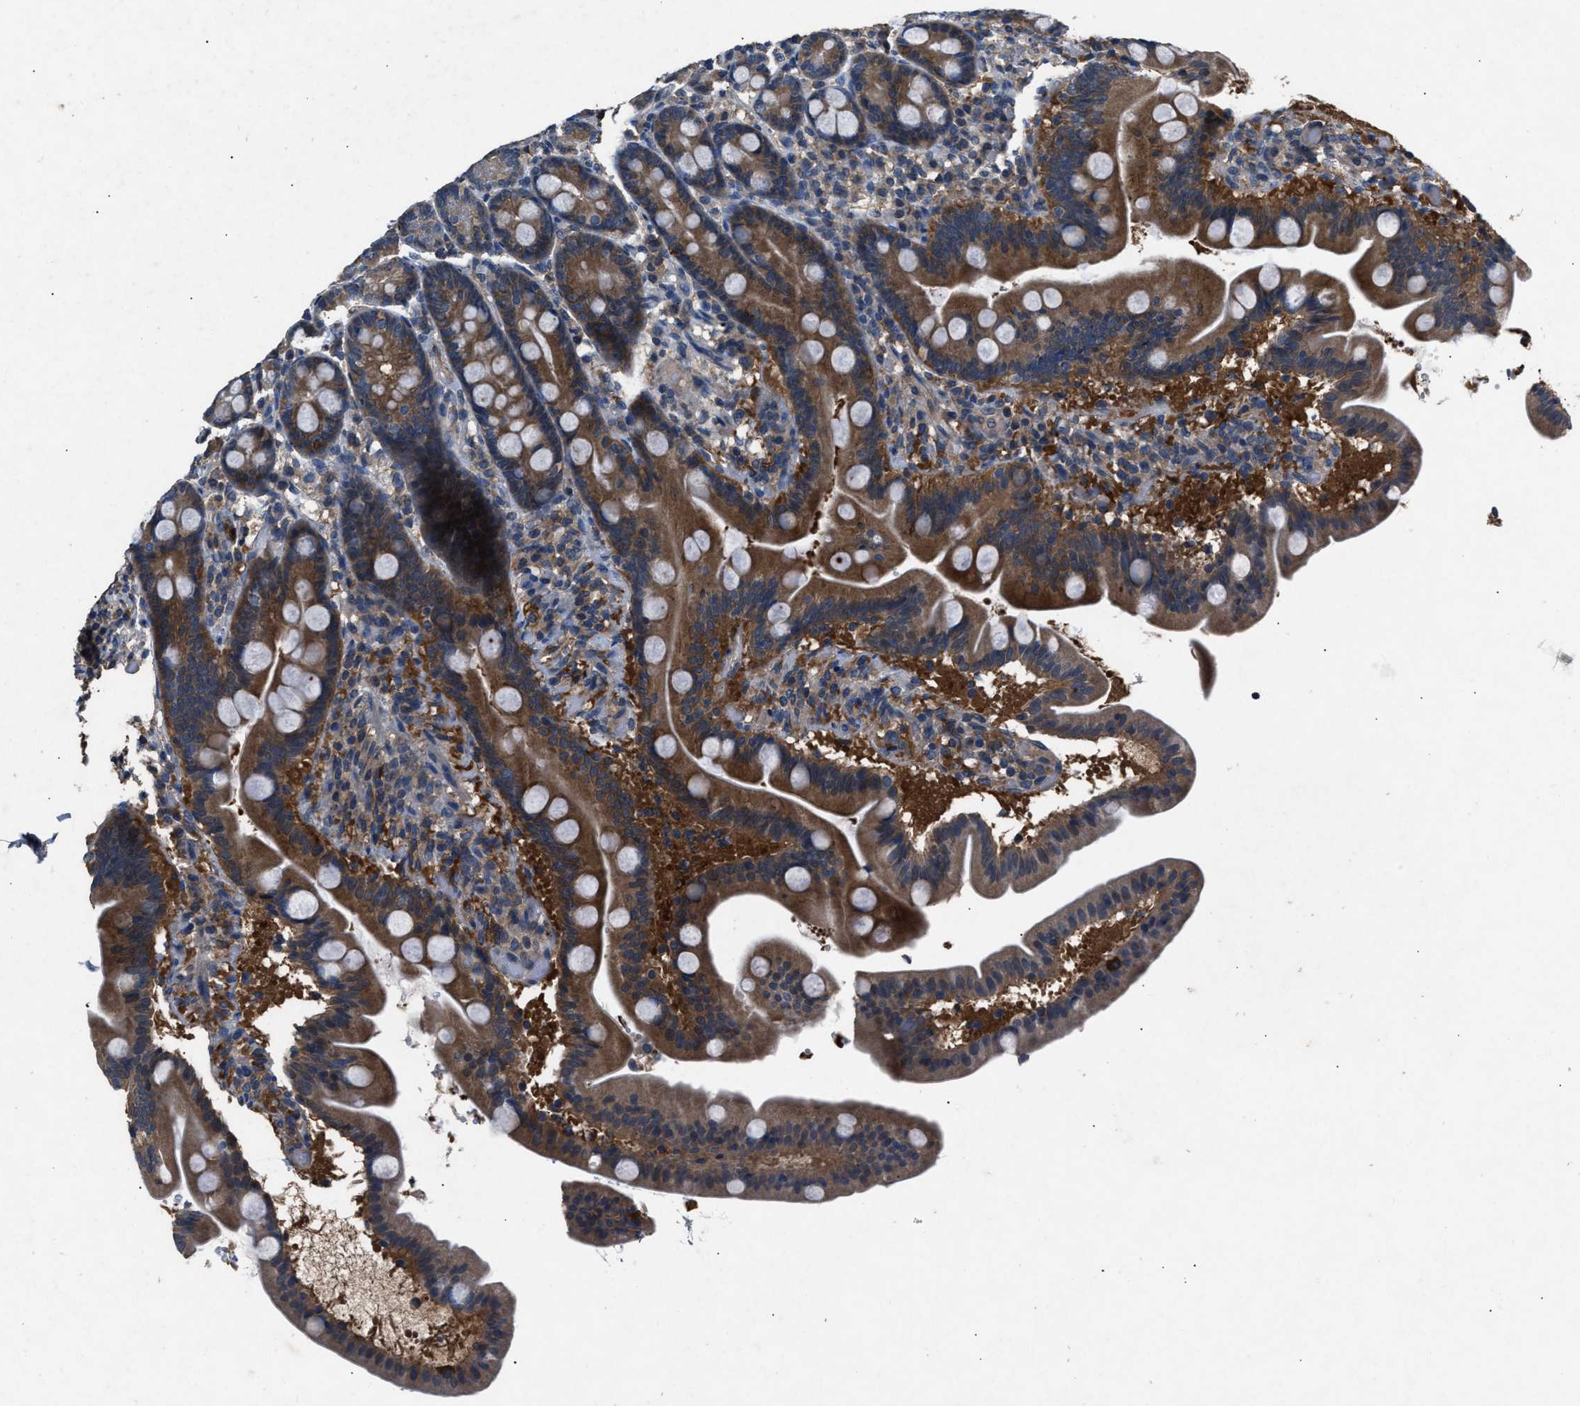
{"staining": {"intensity": "moderate", "quantity": ">75%", "location": "cytoplasmic/membranous"}, "tissue": "duodenum", "cell_type": "Glandular cells", "image_type": "normal", "snomed": [{"axis": "morphology", "description": "Normal tissue, NOS"}, {"axis": "topography", "description": "Duodenum"}], "caption": "Duodenum stained with a brown dye shows moderate cytoplasmic/membranous positive staining in about >75% of glandular cells.", "gene": "PPID", "patient": {"sex": "male", "age": 54}}